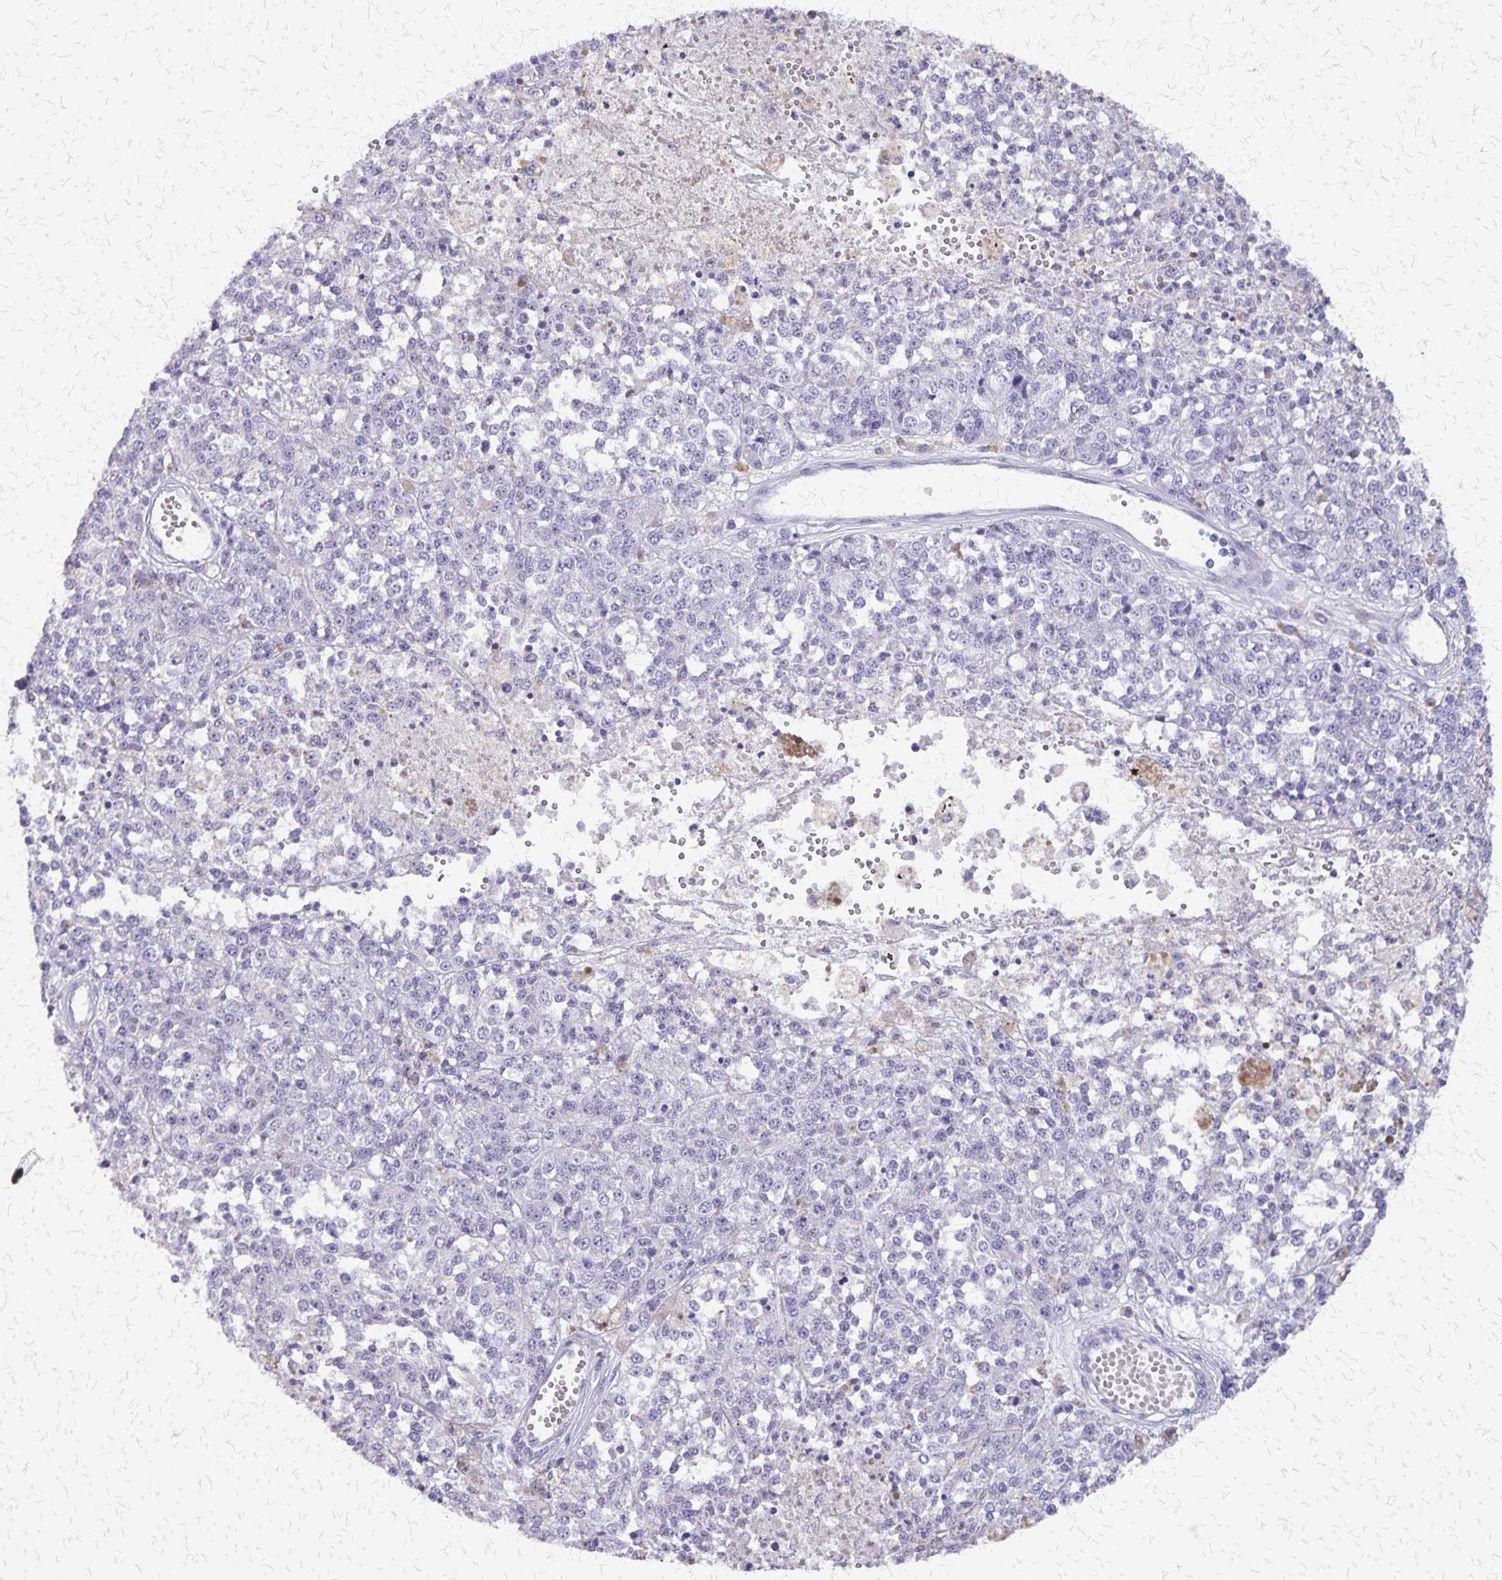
{"staining": {"intensity": "negative", "quantity": "none", "location": "none"}, "tissue": "melanoma", "cell_type": "Tumor cells", "image_type": "cancer", "snomed": [{"axis": "morphology", "description": "Malignant melanoma, Metastatic site"}, {"axis": "topography", "description": "Lymph node"}], "caption": "This is a photomicrograph of IHC staining of malignant melanoma (metastatic site), which shows no expression in tumor cells.", "gene": "SI", "patient": {"sex": "female", "age": 64}}